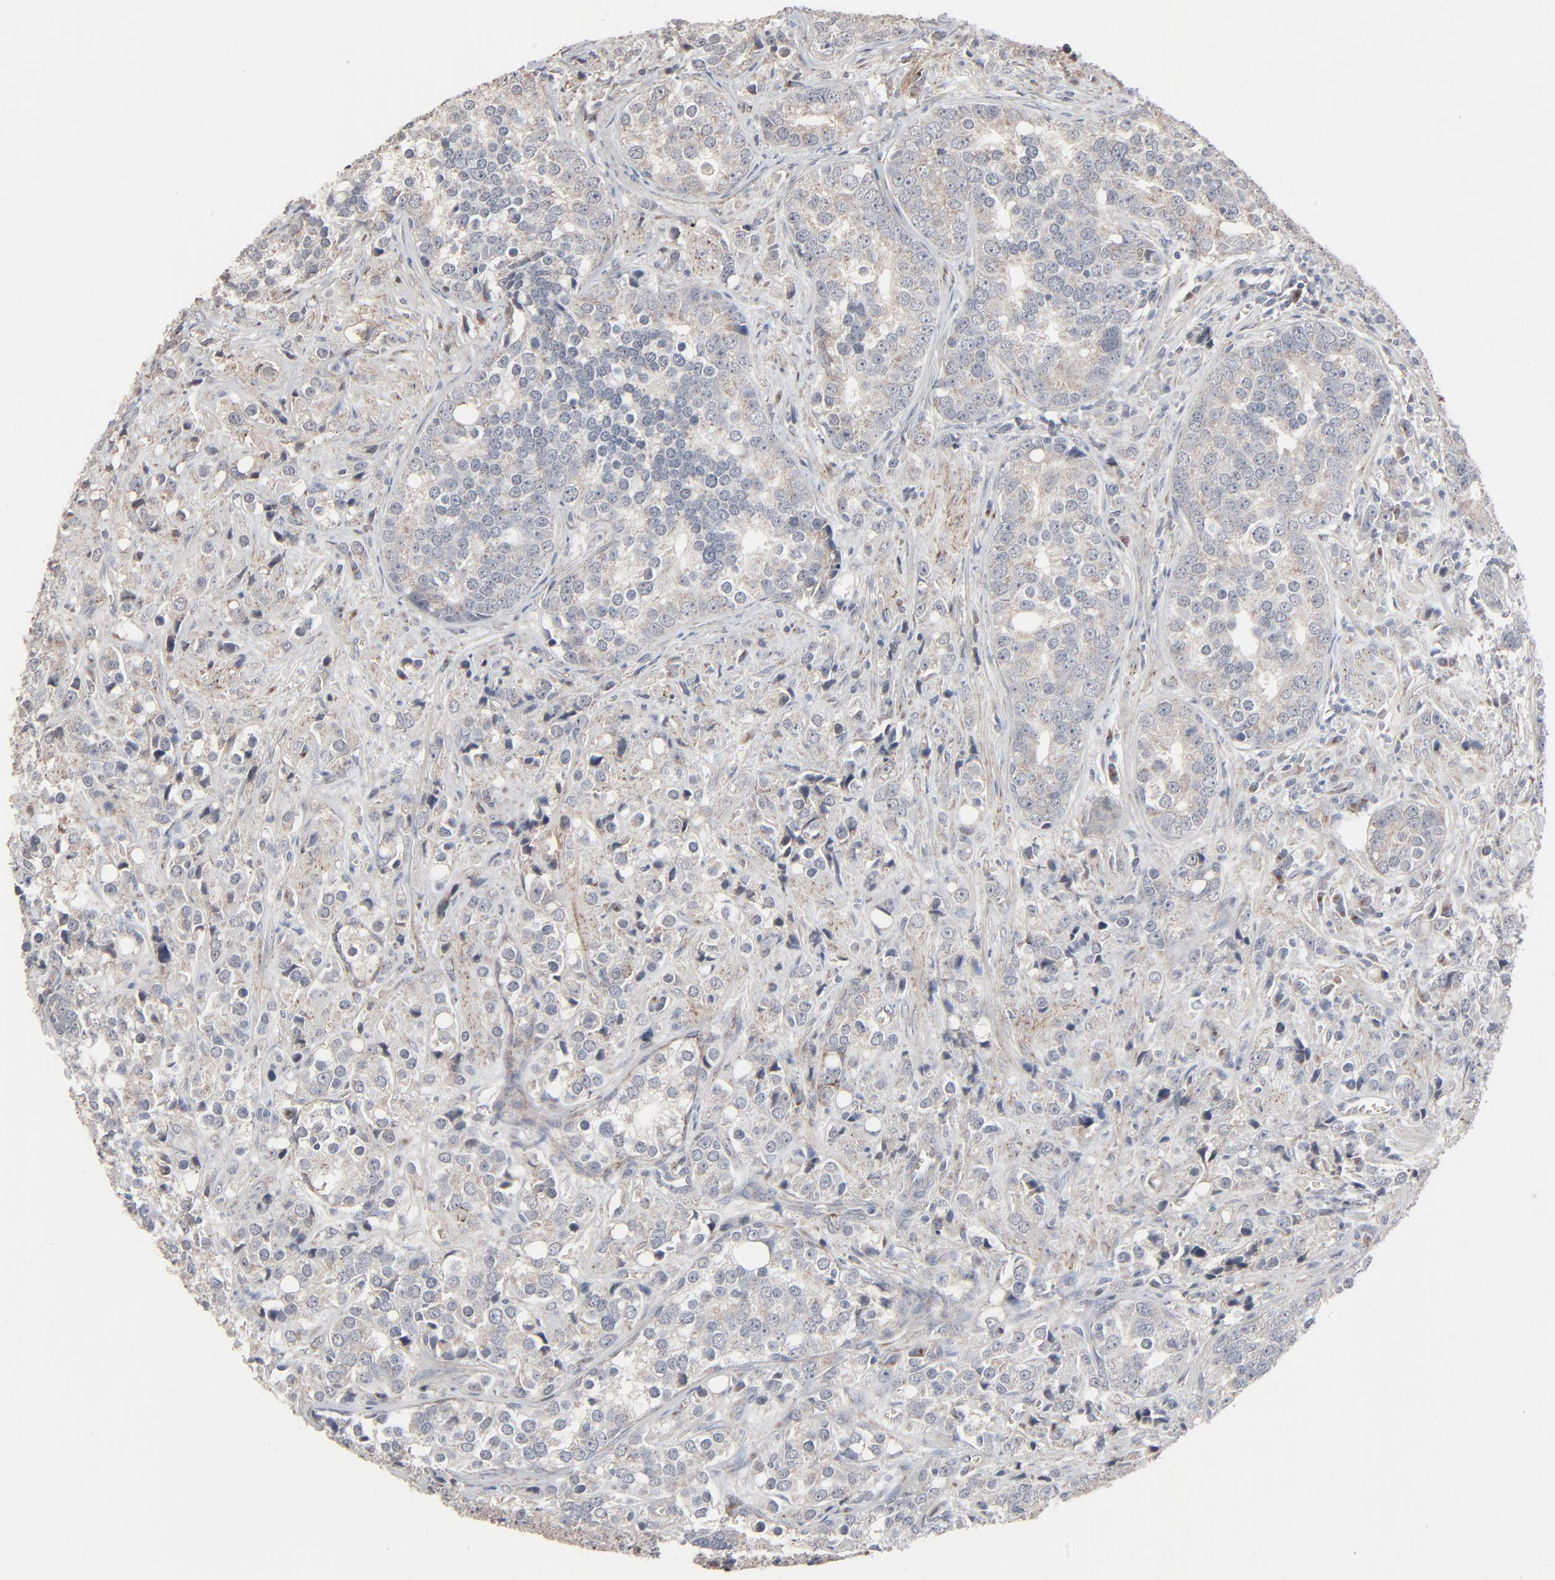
{"staining": {"intensity": "weak", "quantity": "25%-75%", "location": "cytoplasmic/membranous"}, "tissue": "prostate cancer", "cell_type": "Tumor cells", "image_type": "cancer", "snomed": [{"axis": "morphology", "description": "Adenocarcinoma, High grade"}, {"axis": "topography", "description": "Prostate"}], "caption": "Protein expression analysis of prostate cancer demonstrates weak cytoplasmic/membranous staining in about 25%-75% of tumor cells.", "gene": "JAM3", "patient": {"sex": "male", "age": 71}}